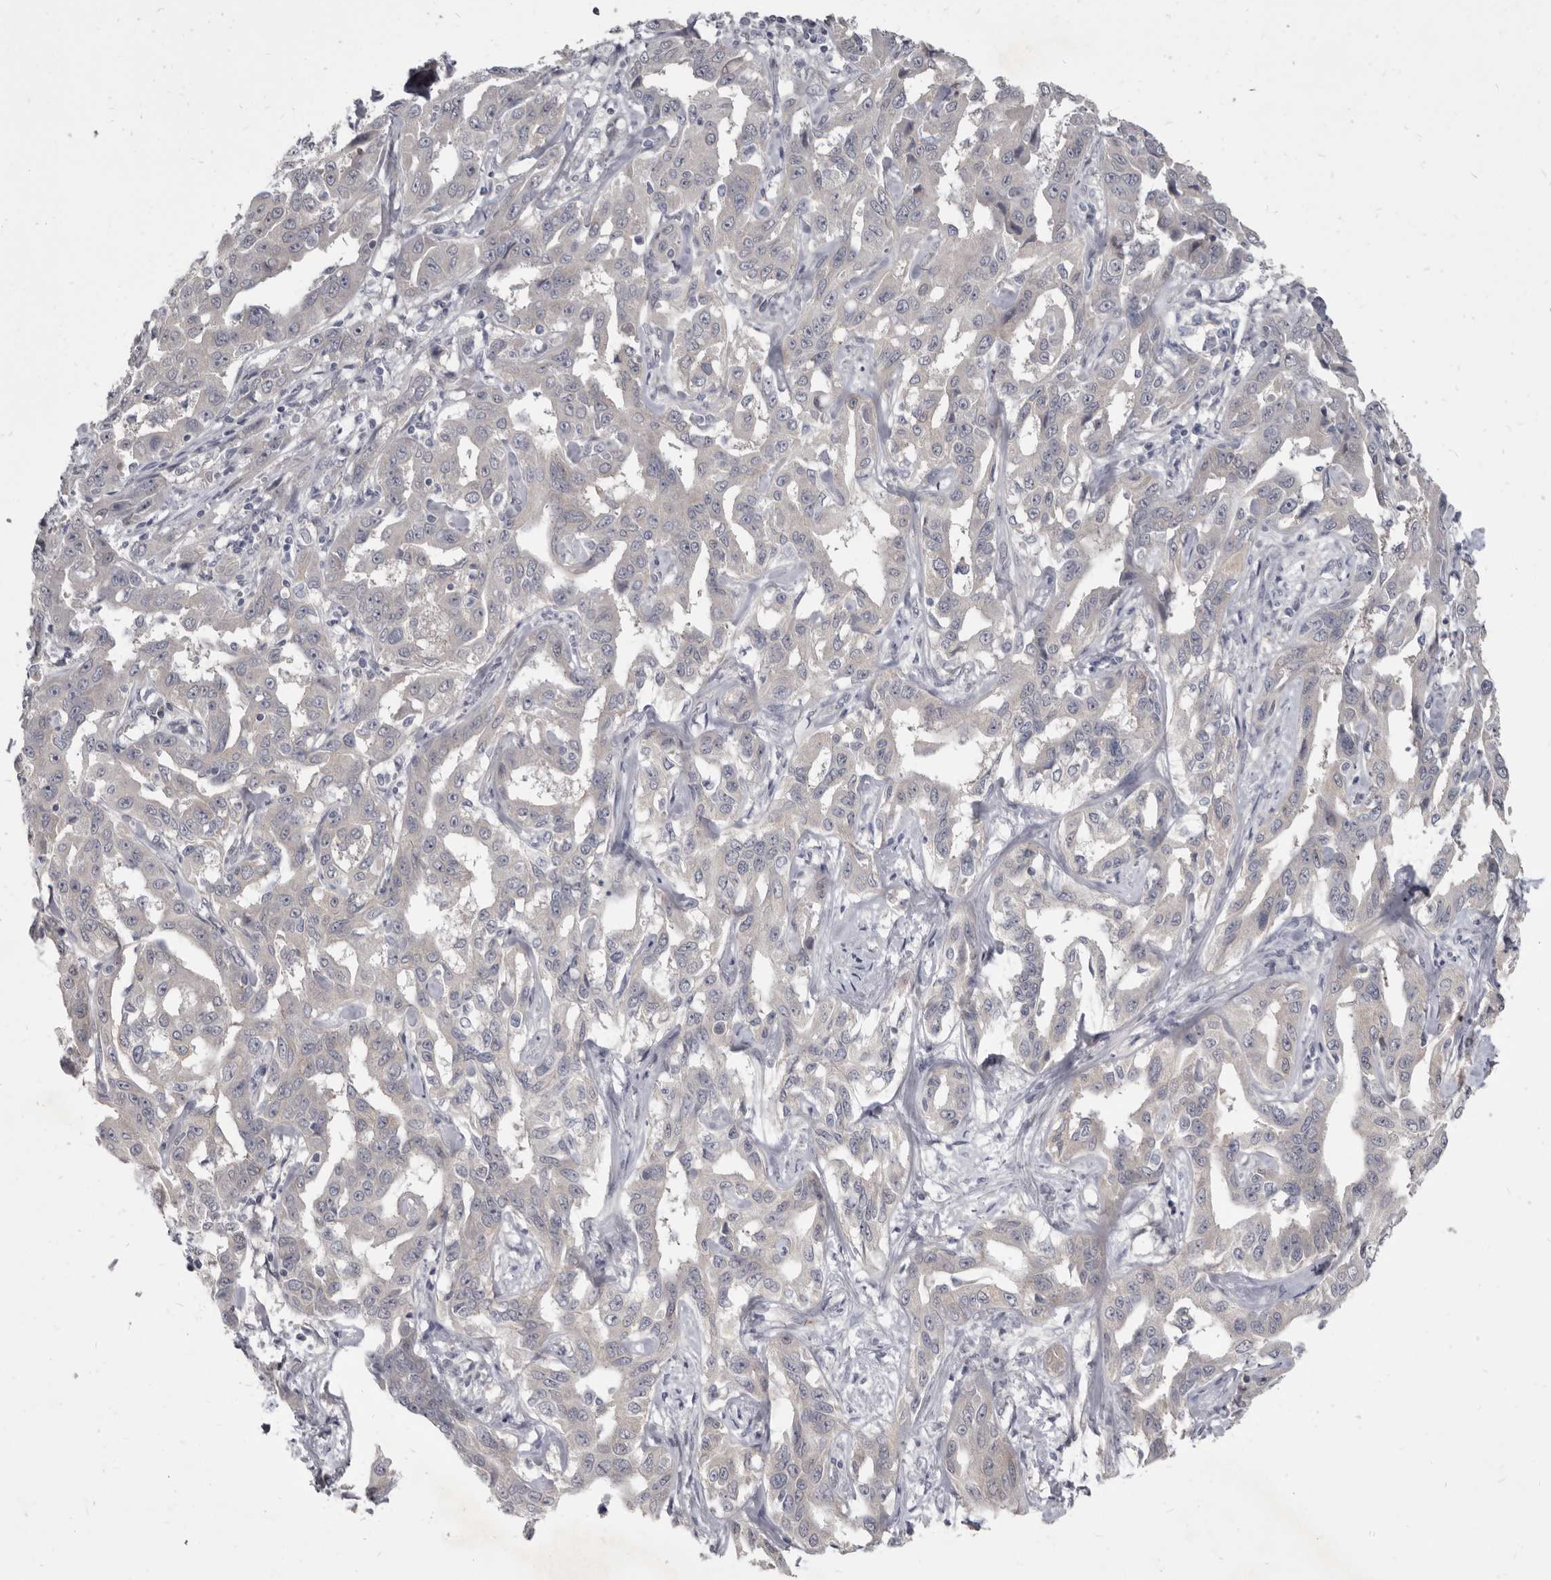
{"staining": {"intensity": "negative", "quantity": "none", "location": "none"}, "tissue": "liver cancer", "cell_type": "Tumor cells", "image_type": "cancer", "snomed": [{"axis": "morphology", "description": "Cholangiocarcinoma"}, {"axis": "topography", "description": "Liver"}], "caption": "Image shows no significant protein expression in tumor cells of liver cancer (cholangiocarcinoma).", "gene": "GSK3B", "patient": {"sex": "male", "age": 59}}